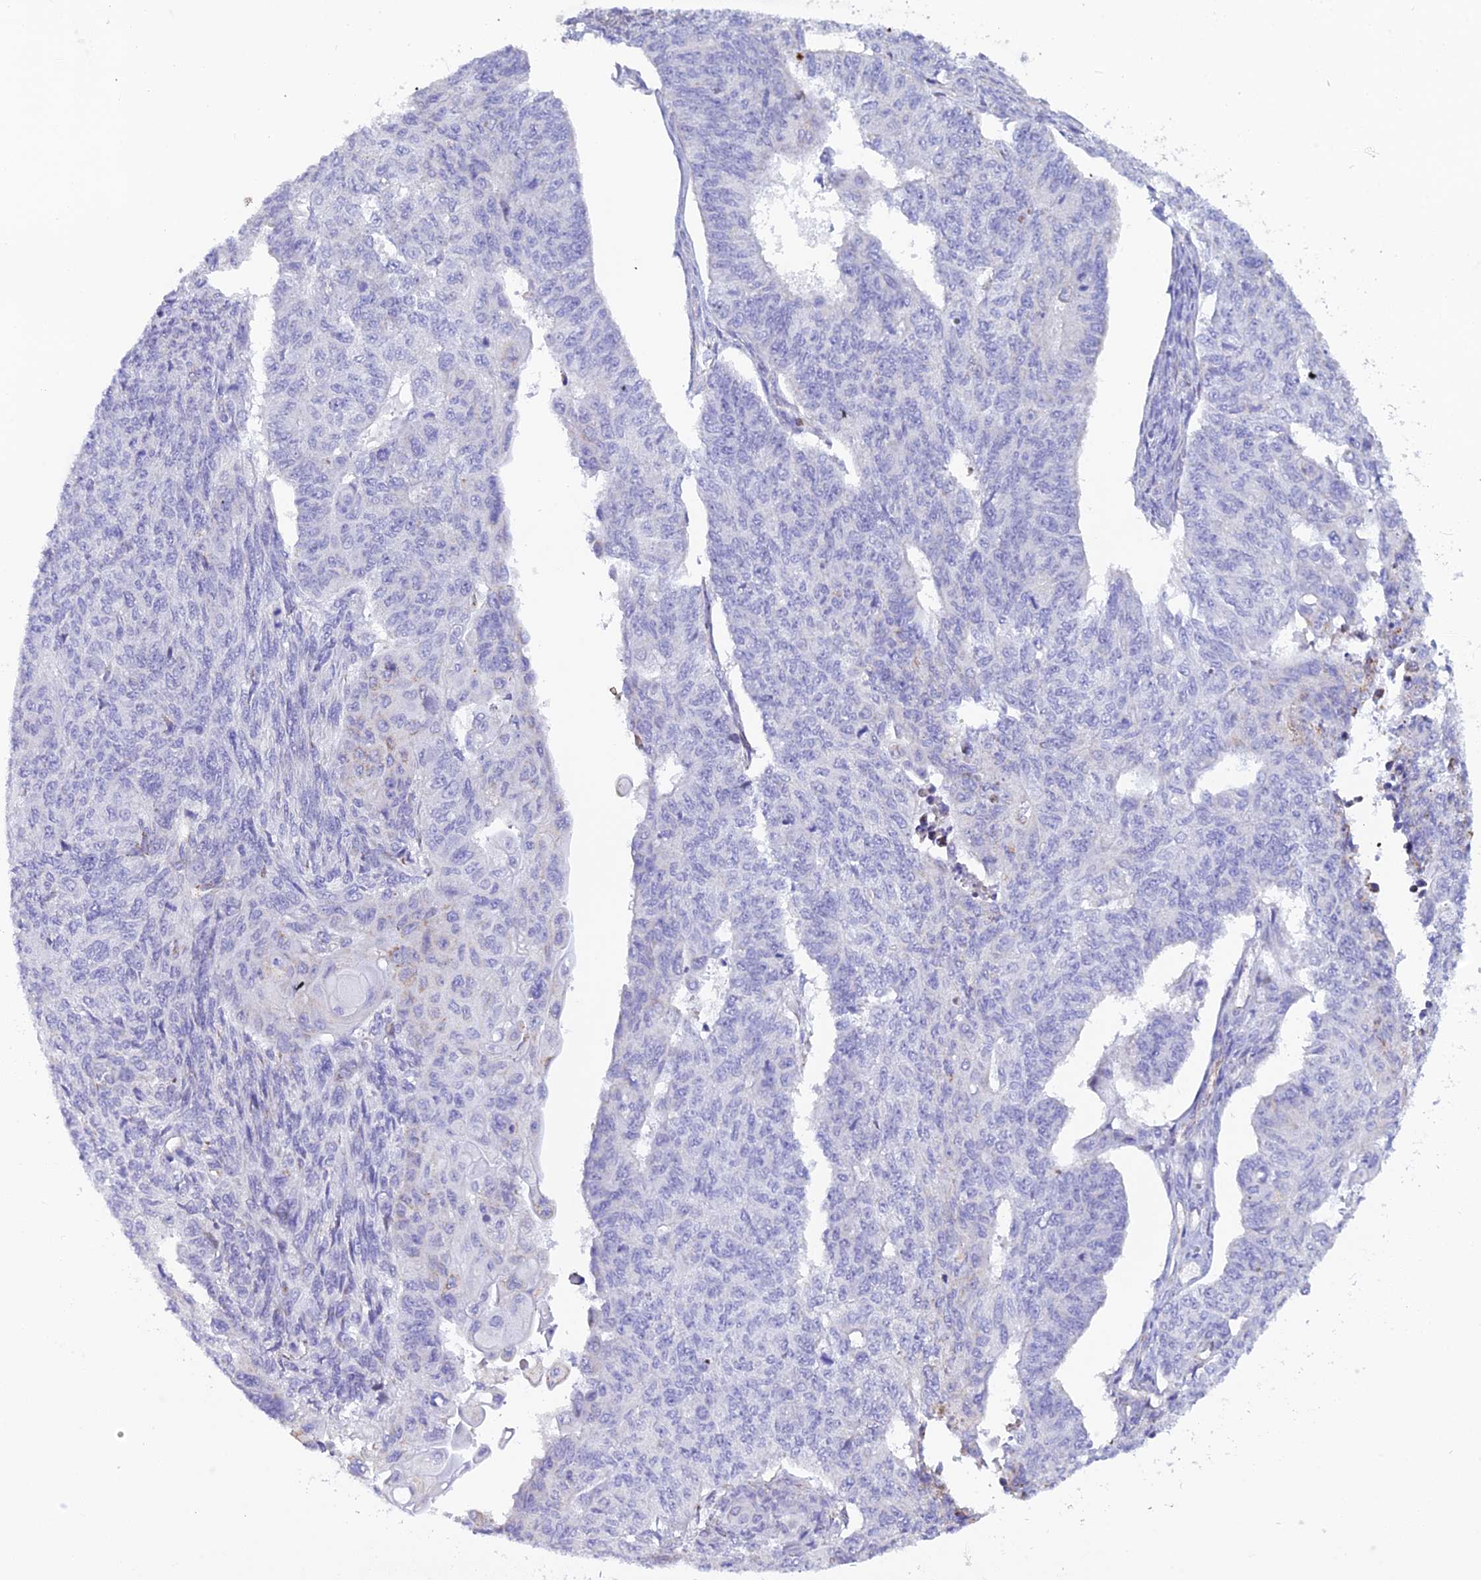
{"staining": {"intensity": "negative", "quantity": "none", "location": "none"}, "tissue": "endometrial cancer", "cell_type": "Tumor cells", "image_type": "cancer", "snomed": [{"axis": "morphology", "description": "Adenocarcinoma, NOS"}, {"axis": "topography", "description": "Endometrium"}], "caption": "Tumor cells are negative for brown protein staining in adenocarcinoma (endometrial).", "gene": "POMGNT1", "patient": {"sex": "female", "age": 32}}